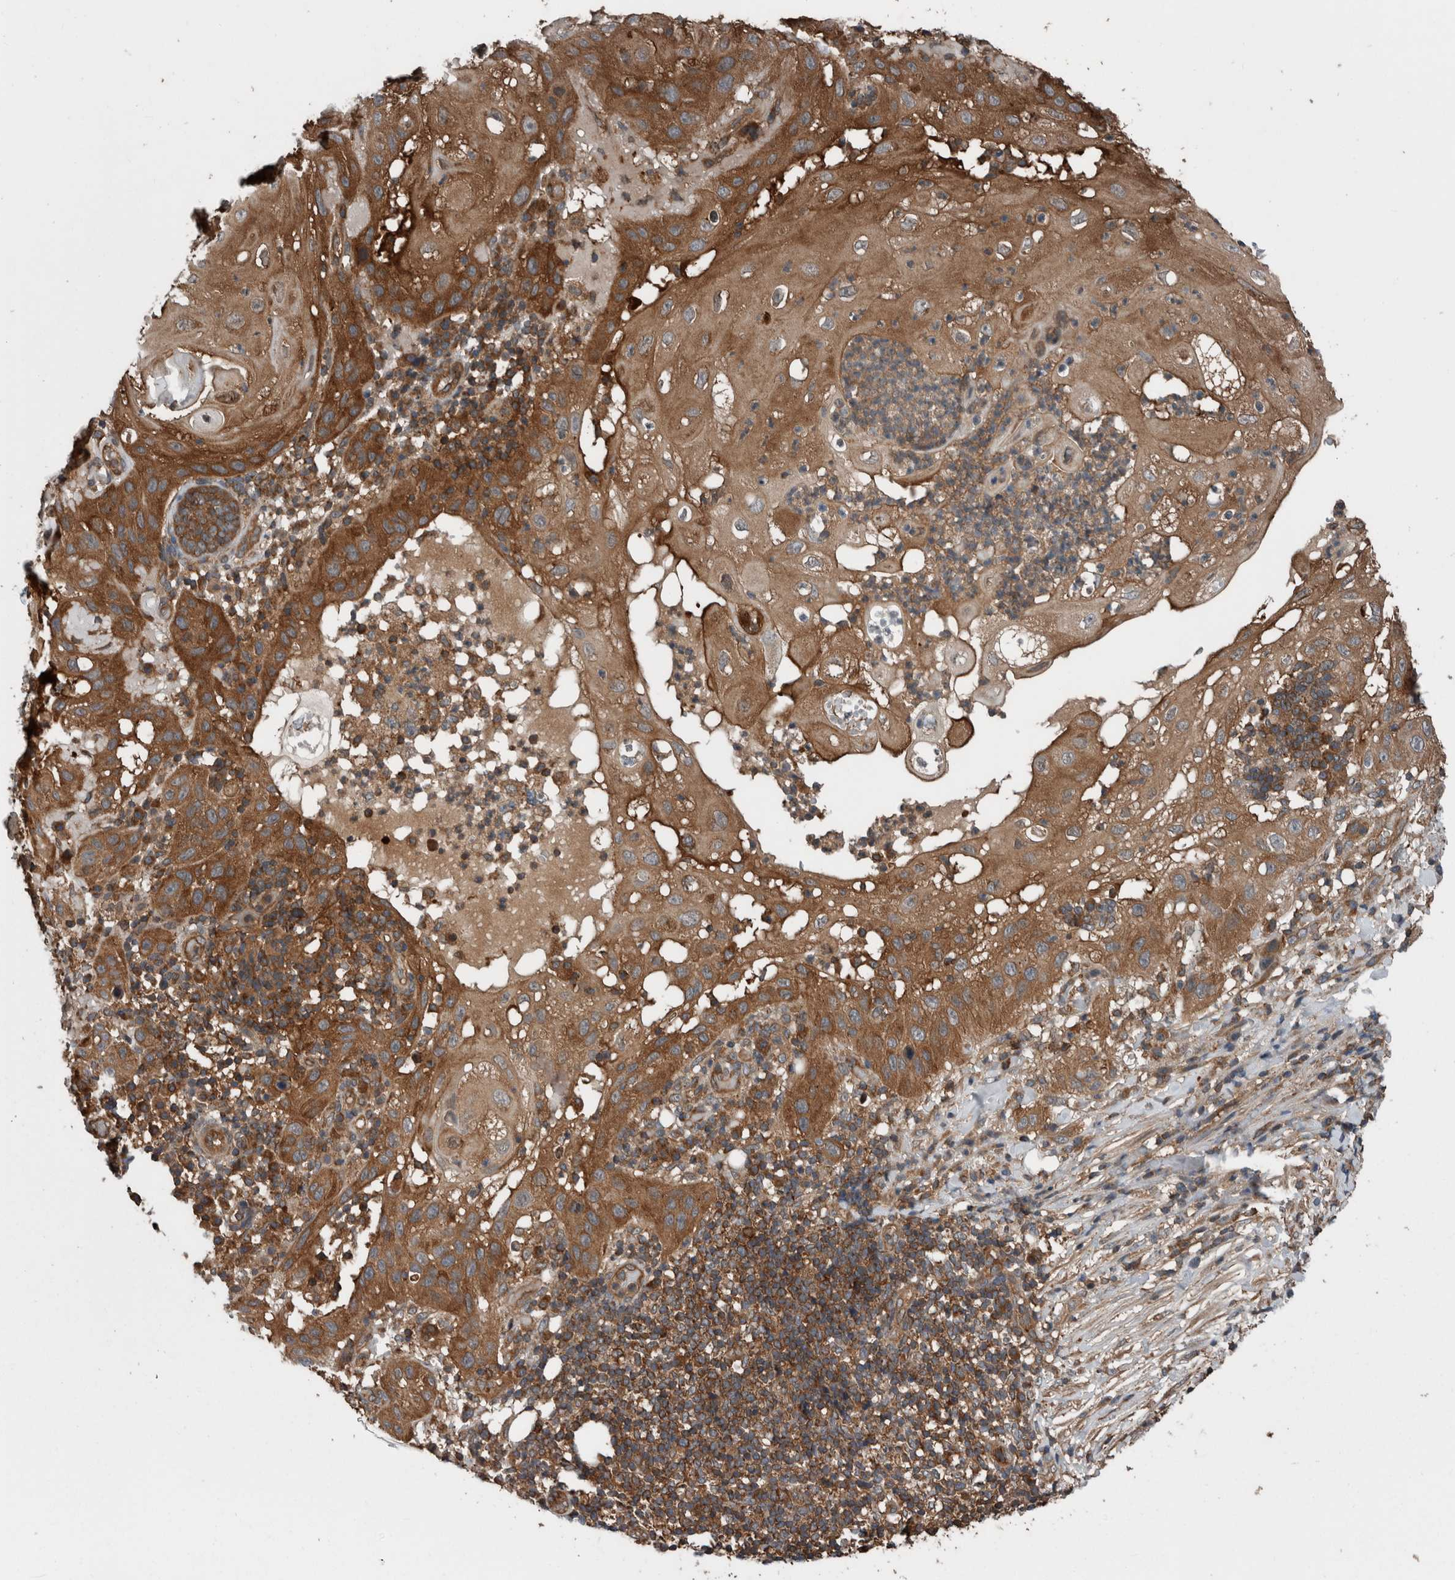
{"staining": {"intensity": "strong", "quantity": ">75%", "location": "cytoplasmic/membranous"}, "tissue": "skin cancer", "cell_type": "Tumor cells", "image_type": "cancer", "snomed": [{"axis": "morphology", "description": "Normal tissue, NOS"}, {"axis": "morphology", "description": "Squamous cell carcinoma, NOS"}, {"axis": "topography", "description": "Skin"}], "caption": "The micrograph exhibits a brown stain indicating the presence of a protein in the cytoplasmic/membranous of tumor cells in skin squamous cell carcinoma. (DAB (3,3'-diaminobenzidine) IHC, brown staining for protein, blue staining for nuclei).", "gene": "RIOK3", "patient": {"sex": "female", "age": 96}}